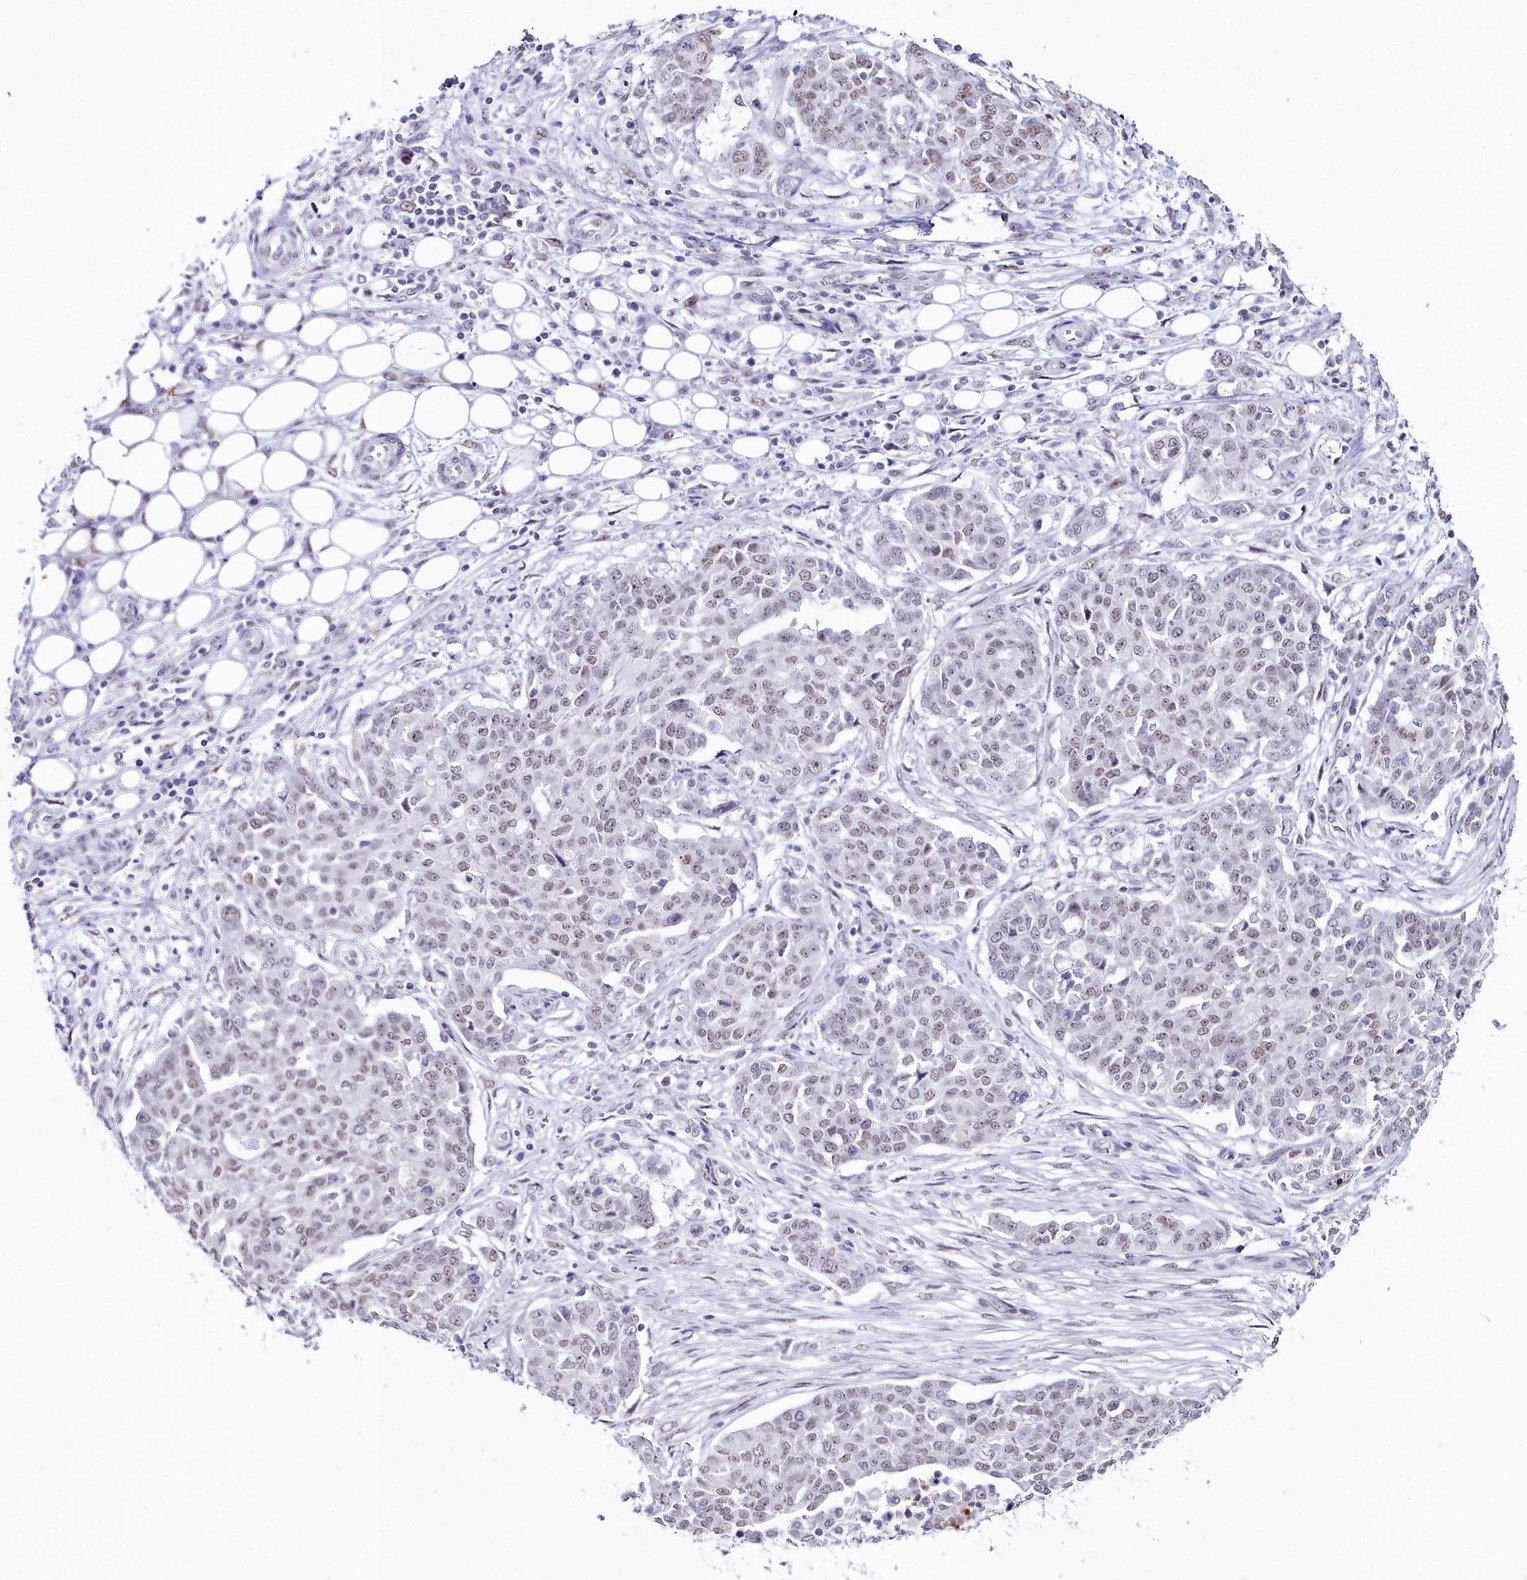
{"staining": {"intensity": "weak", "quantity": ">75%", "location": "nuclear"}, "tissue": "ovarian cancer", "cell_type": "Tumor cells", "image_type": "cancer", "snomed": [{"axis": "morphology", "description": "Cystadenocarcinoma, serous, NOS"}, {"axis": "topography", "description": "Soft tissue"}, {"axis": "topography", "description": "Ovary"}], "caption": "The photomicrograph displays immunohistochemical staining of ovarian cancer (serous cystadenocarcinoma). There is weak nuclear staining is present in approximately >75% of tumor cells.", "gene": "RBM12", "patient": {"sex": "female", "age": 57}}